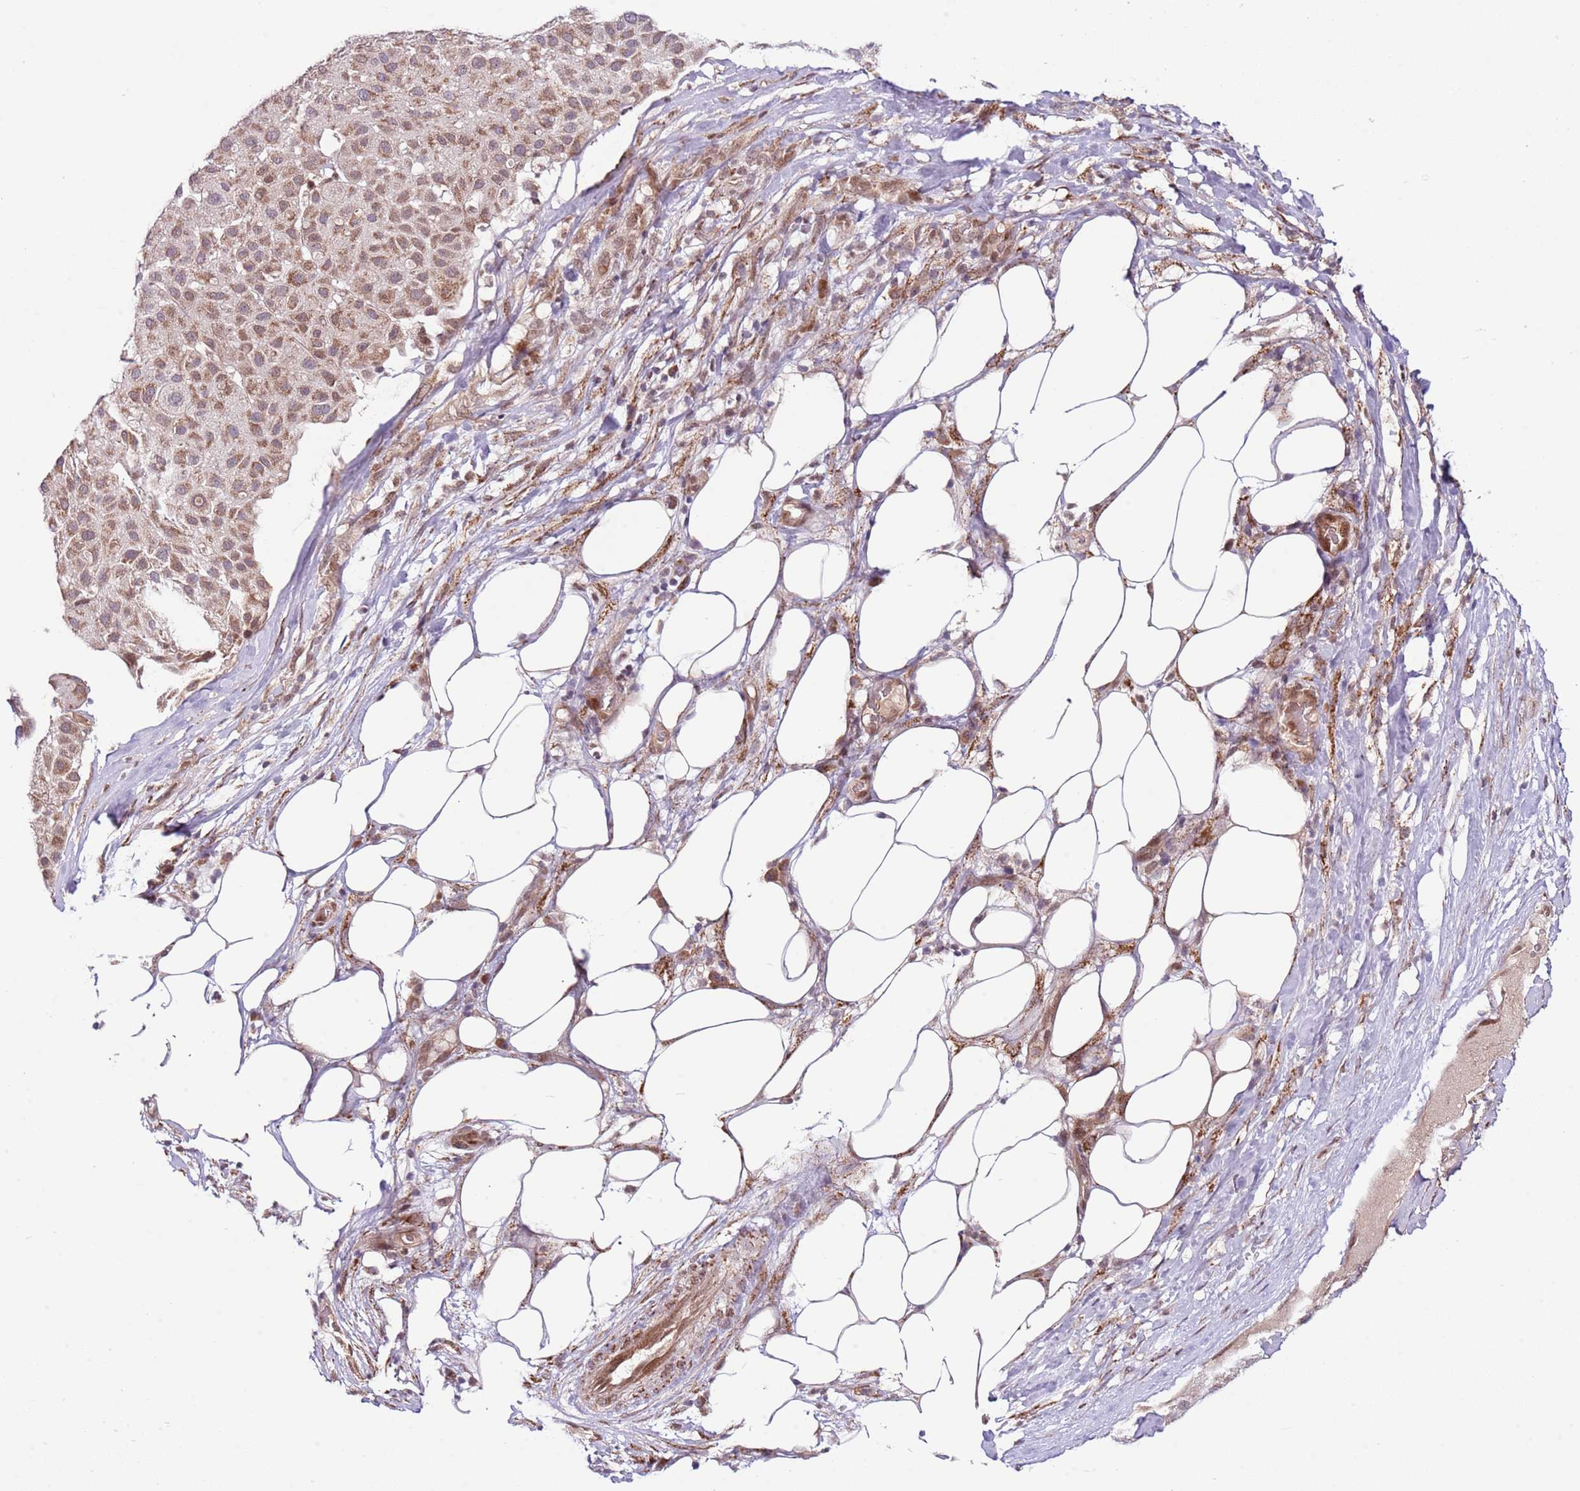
{"staining": {"intensity": "moderate", "quantity": ">75%", "location": "cytoplasmic/membranous"}, "tissue": "melanoma", "cell_type": "Tumor cells", "image_type": "cancer", "snomed": [{"axis": "morphology", "description": "Malignant melanoma, Metastatic site"}, {"axis": "topography", "description": "Smooth muscle"}], "caption": "Malignant melanoma (metastatic site) was stained to show a protein in brown. There is medium levels of moderate cytoplasmic/membranous staining in about >75% of tumor cells. Using DAB (brown) and hematoxylin (blue) stains, captured at high magnification using brightfield microscopy.", "gene": "CHD1", "patient": {"sex": "male", "age": 41}}